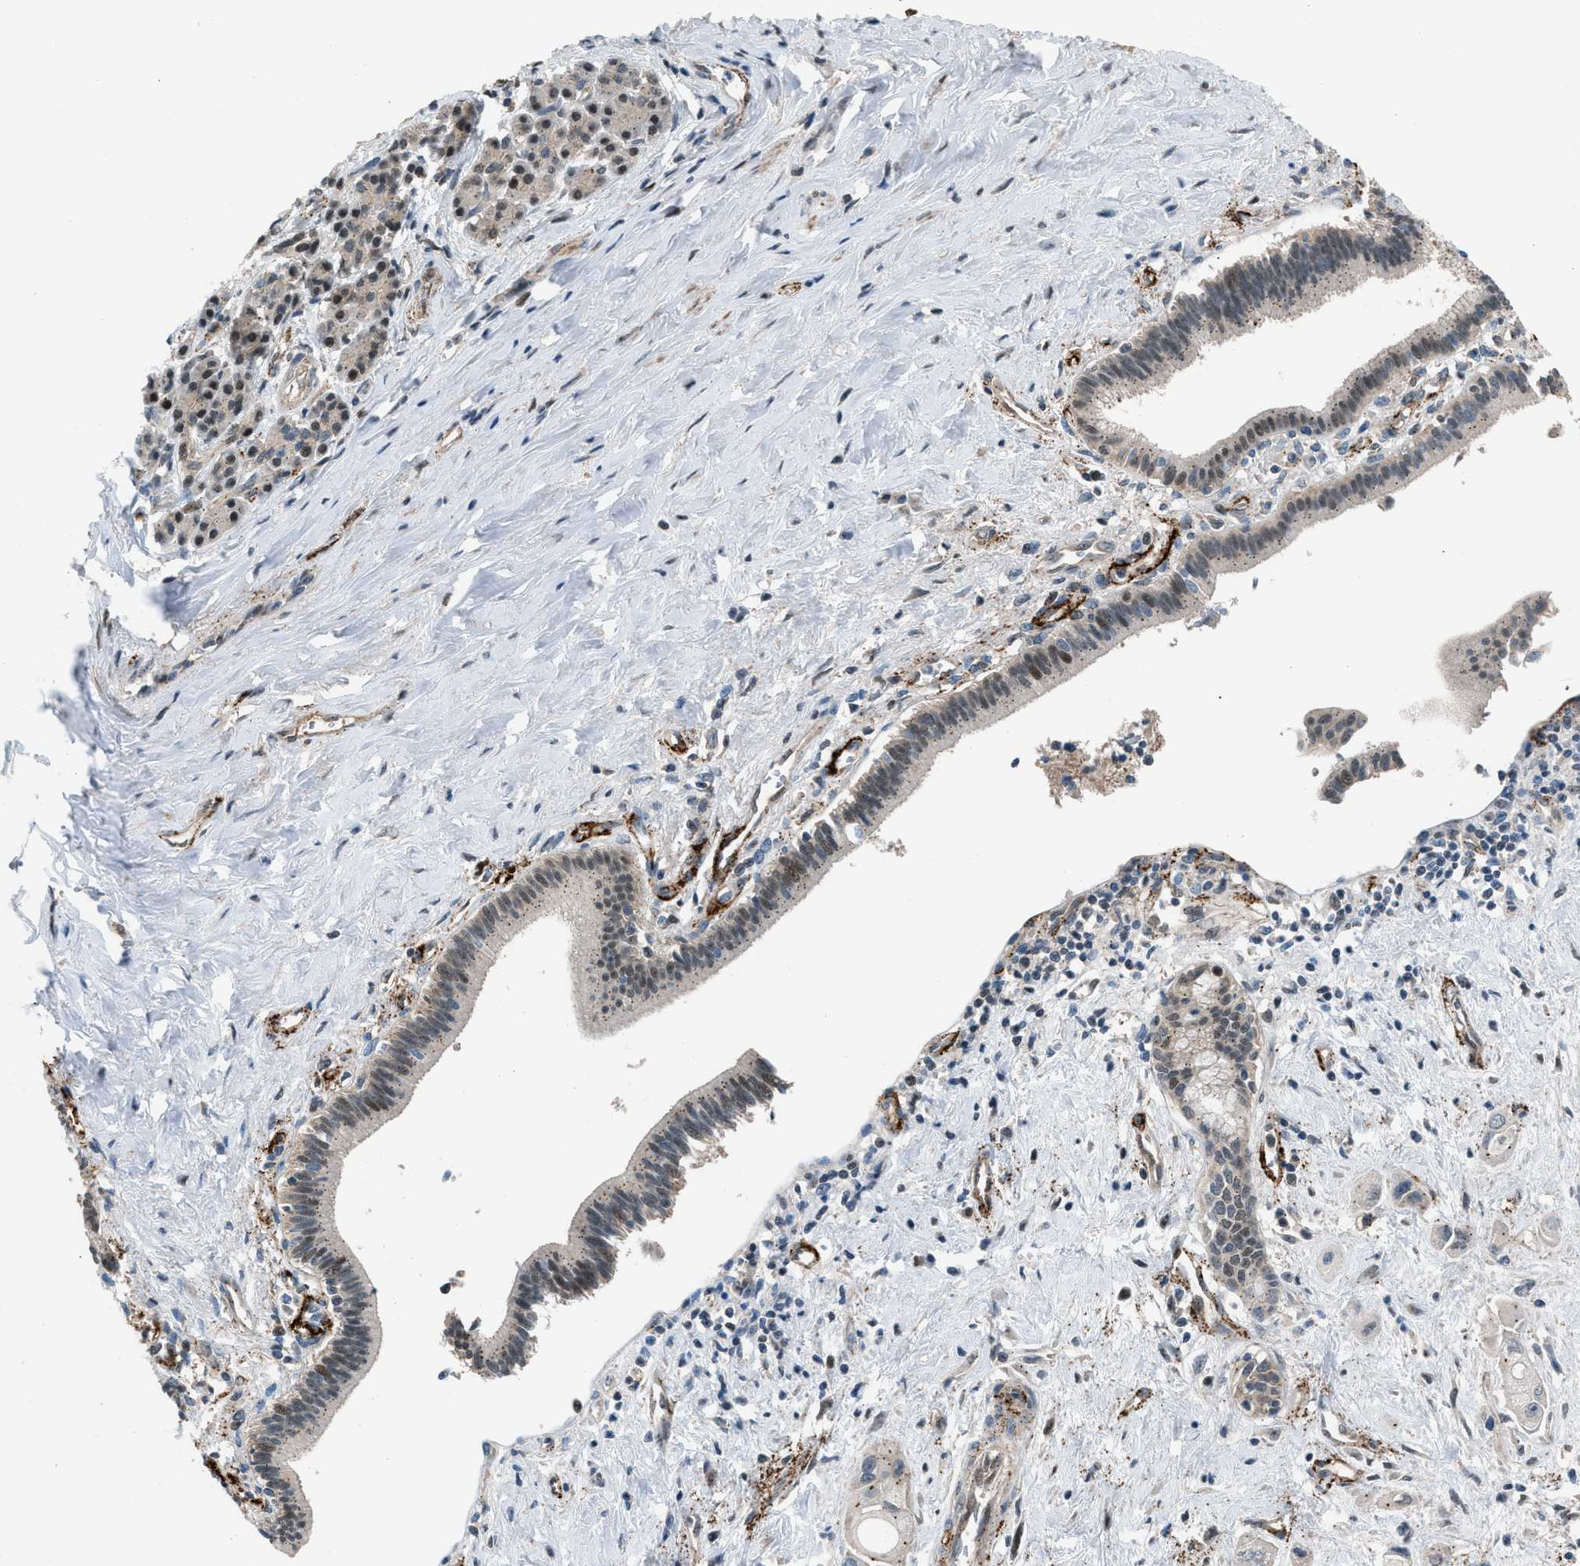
{"staining": {"intensity": "moderate", "quantity": "25%-75%", "location": "cytoplasmic/membranous,nuclear"}, "tissue": "pancreatic cancer", "cell_type": "Tumor cells", "image_type": "cancer", "snomed": [{"axis": "morphology", "description": "Adenocarcinoma, NOS"}, {"axis": "topography", "description": "Pancreas"}], "caption": "This micrograph shows immunohistochemistry staining of adenocarcinoma (pancreatic), with medium moderate cytoplasmic/membranous and nuclear positivity in about 25%-75% of tumor cells.", "gene": "CRTC1", "patient": {"sex": "female", "age": 66}}